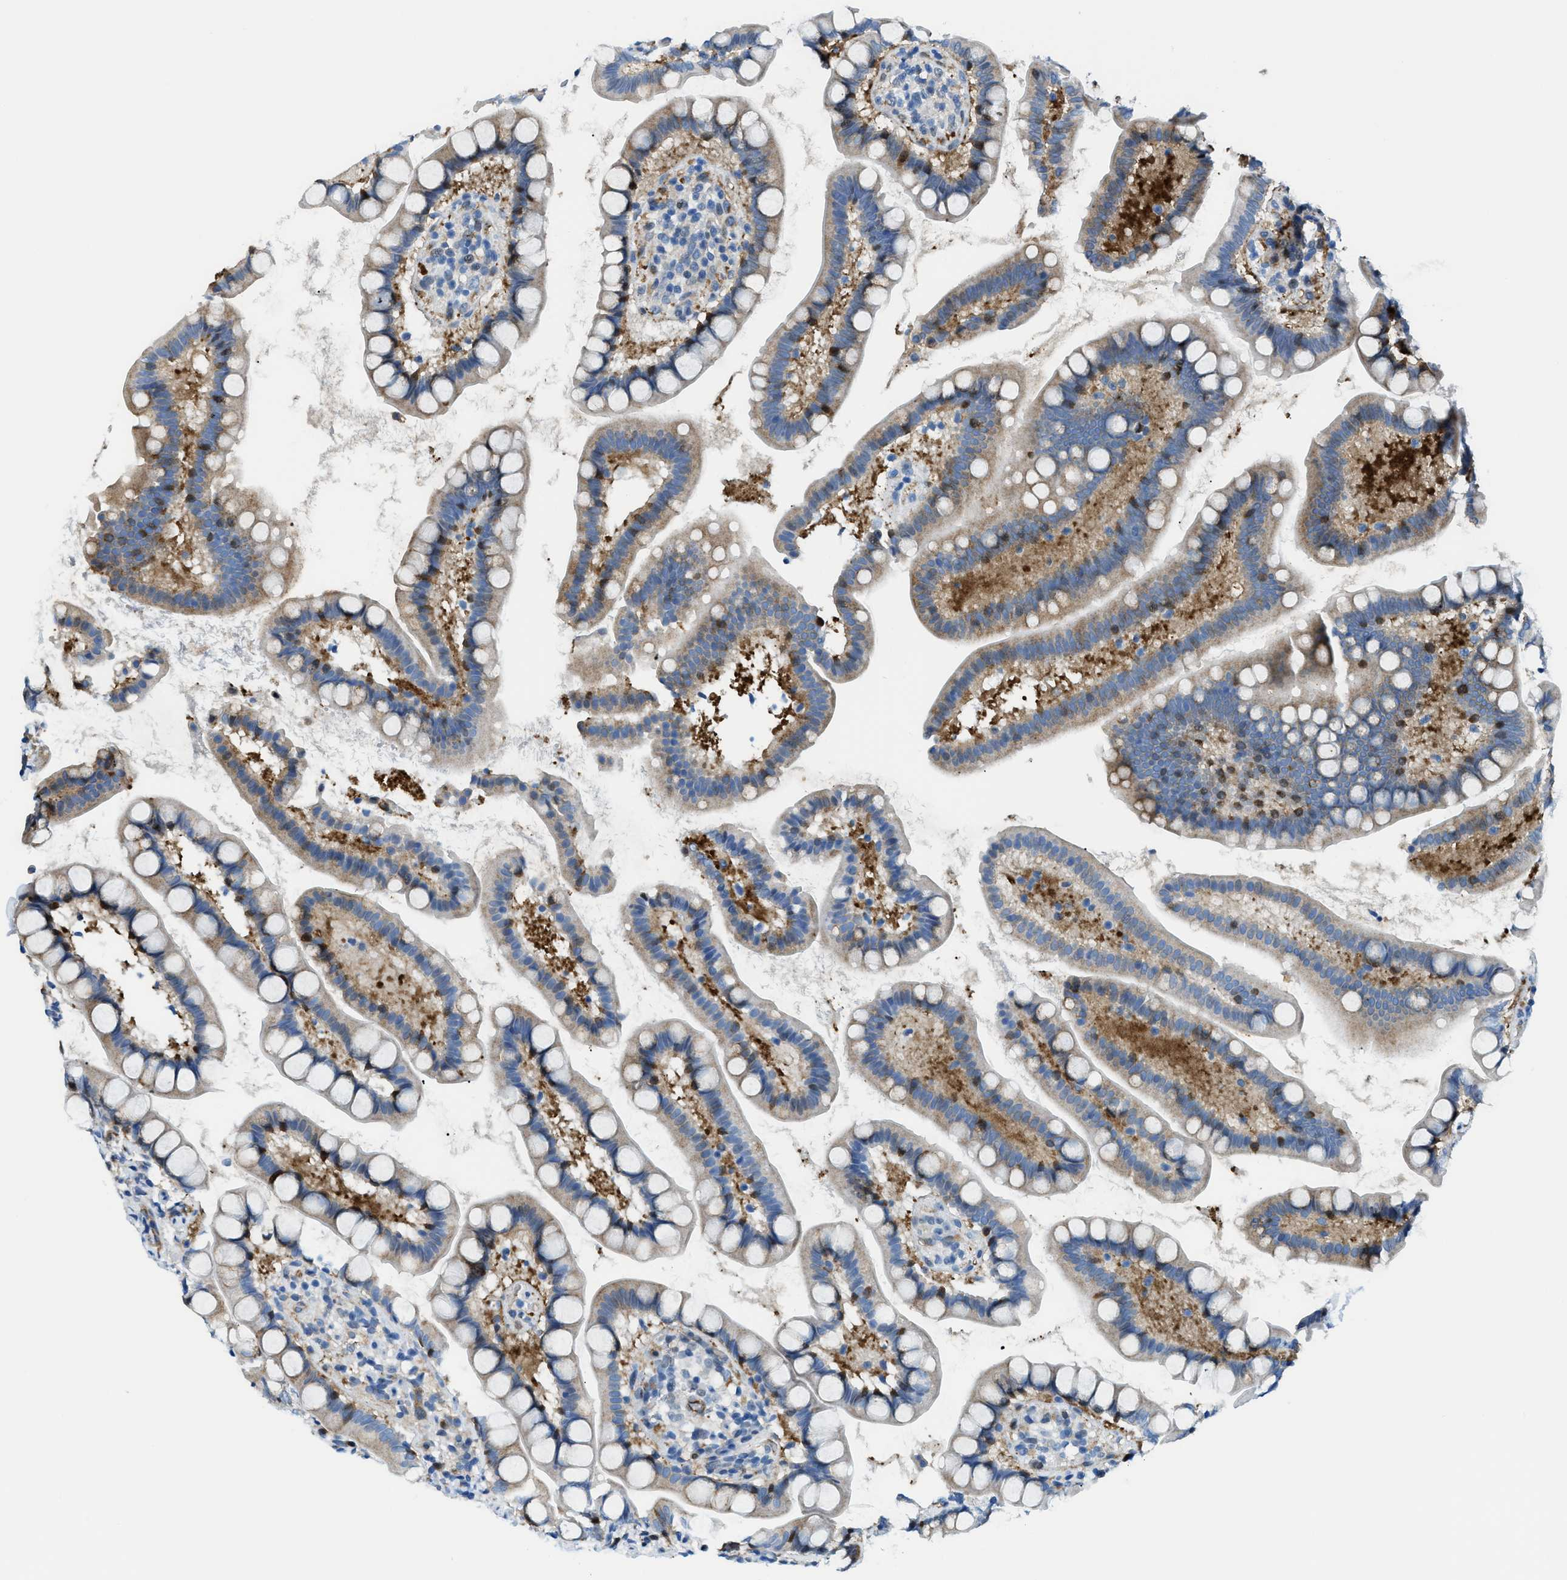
{"staining": {"intensity": "moderate", "quantity": "25%-75%", "location": "cytoplasmic/membranous"}, "tissue": "small intestine", "cell_type": "Glandular cells", "image_type": "normal", "snomed": [{"axis": "morphology", "description": "Normal tissue, NOS"}, {"axis": "topography", "description": "Small intestine"}], "caption": "Brown immunohistochemical staining in unremarkable human small intestine shows moderate cytoplasmic/membranous expression in about 25%-75% of glandular cells.", "gene": "YWHAE", "patient": {"sex": "female", "age": 84}}